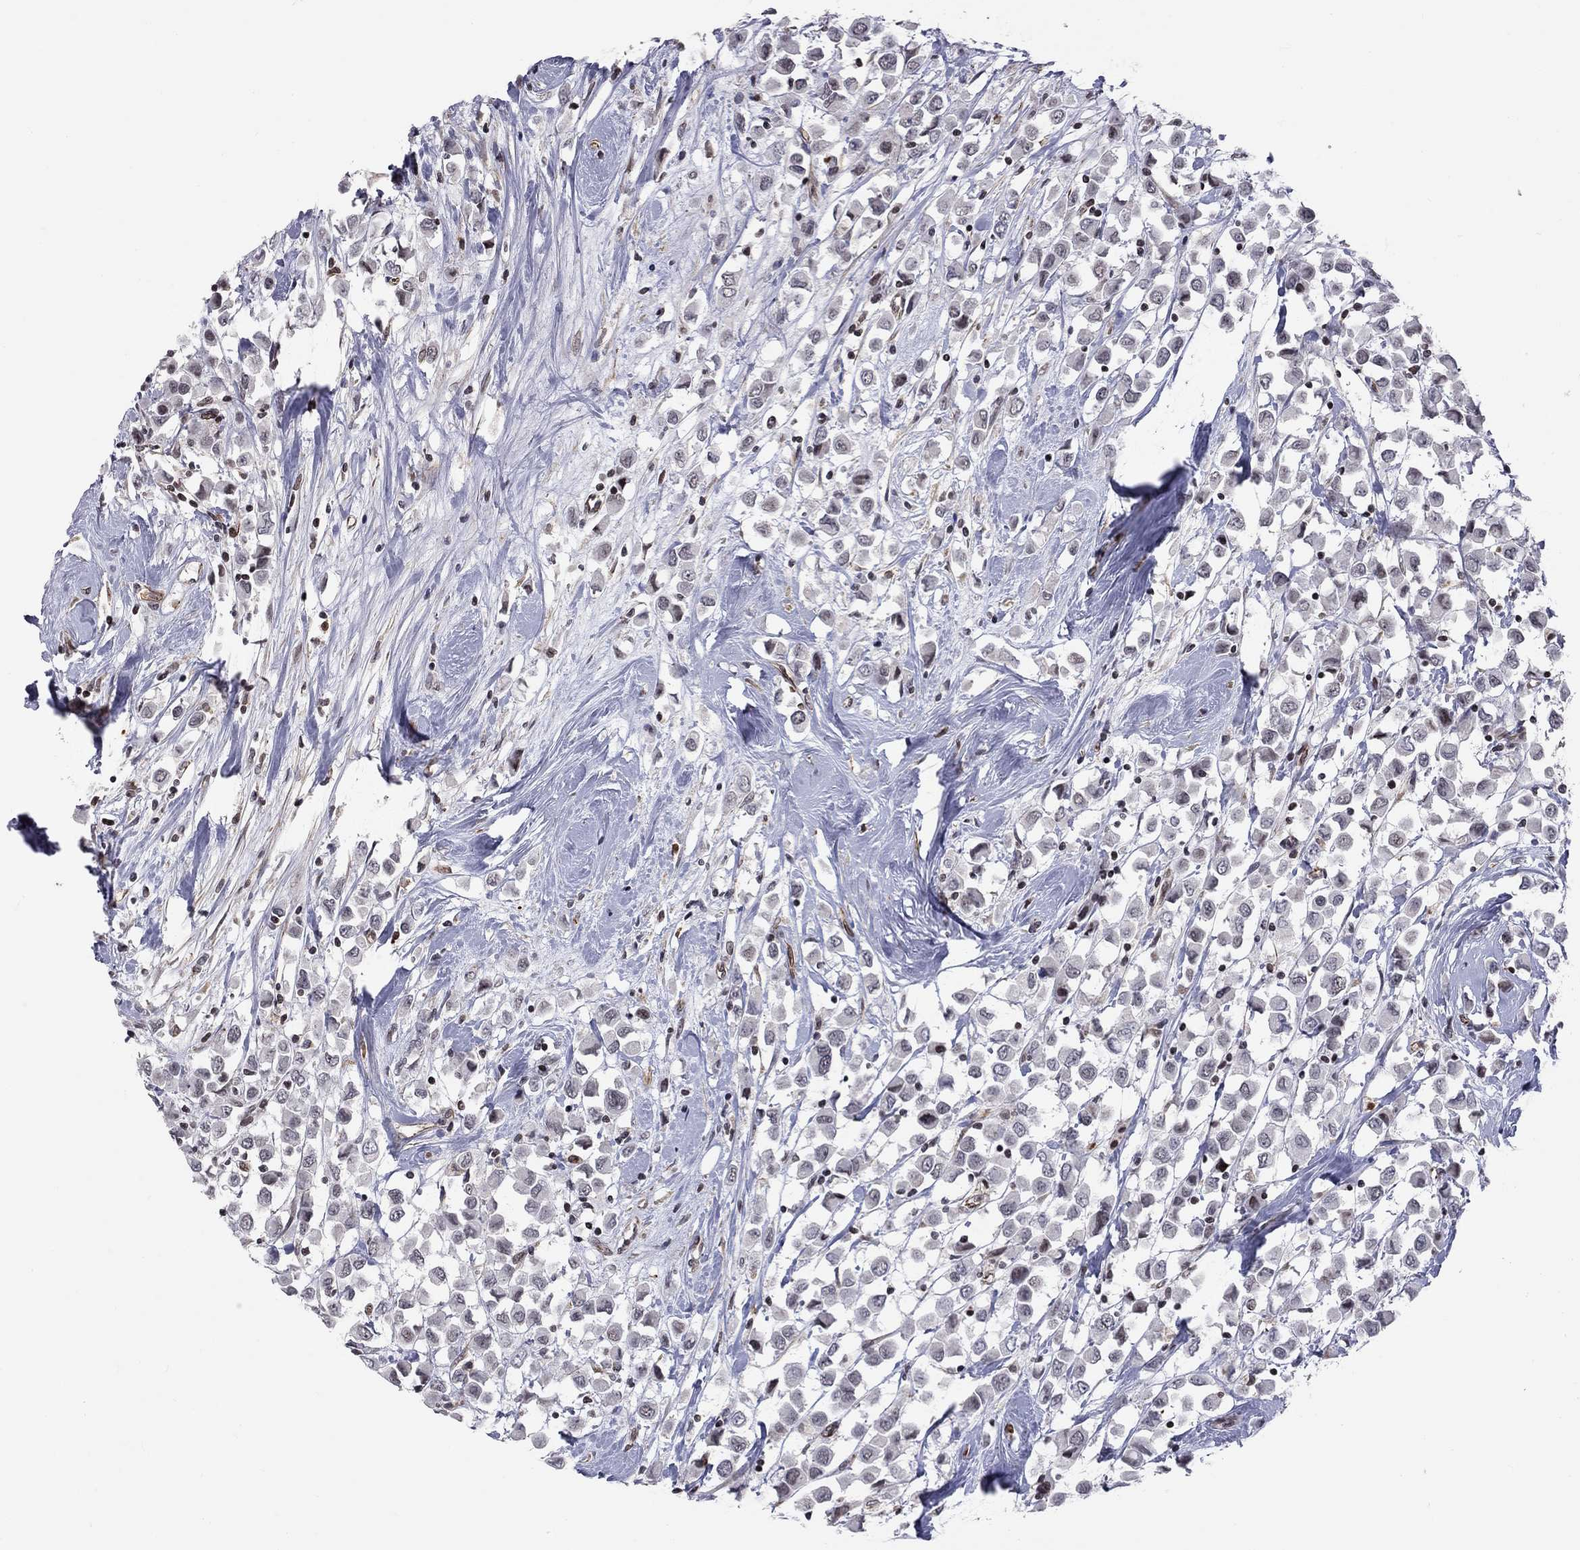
{"staining": {"intensity": "negative", "quantity": "none", "location": "none"}, "tissue": "breast cancer", "cell_type": "Tumor cells", "image_type": "cancer", "snomed": [{"axis": "morphology", "description": "Duct carcinoma"}, {"axis": "topography", "description": "Breast"}], "caption": "DAB immunohistochemical staining of human infiltrating ductal carcinoma (breast) demonstrates no significant staining in tumor cells.", "gene": "MTNR1B", "patient": {"sex": "female", "age": 61}}